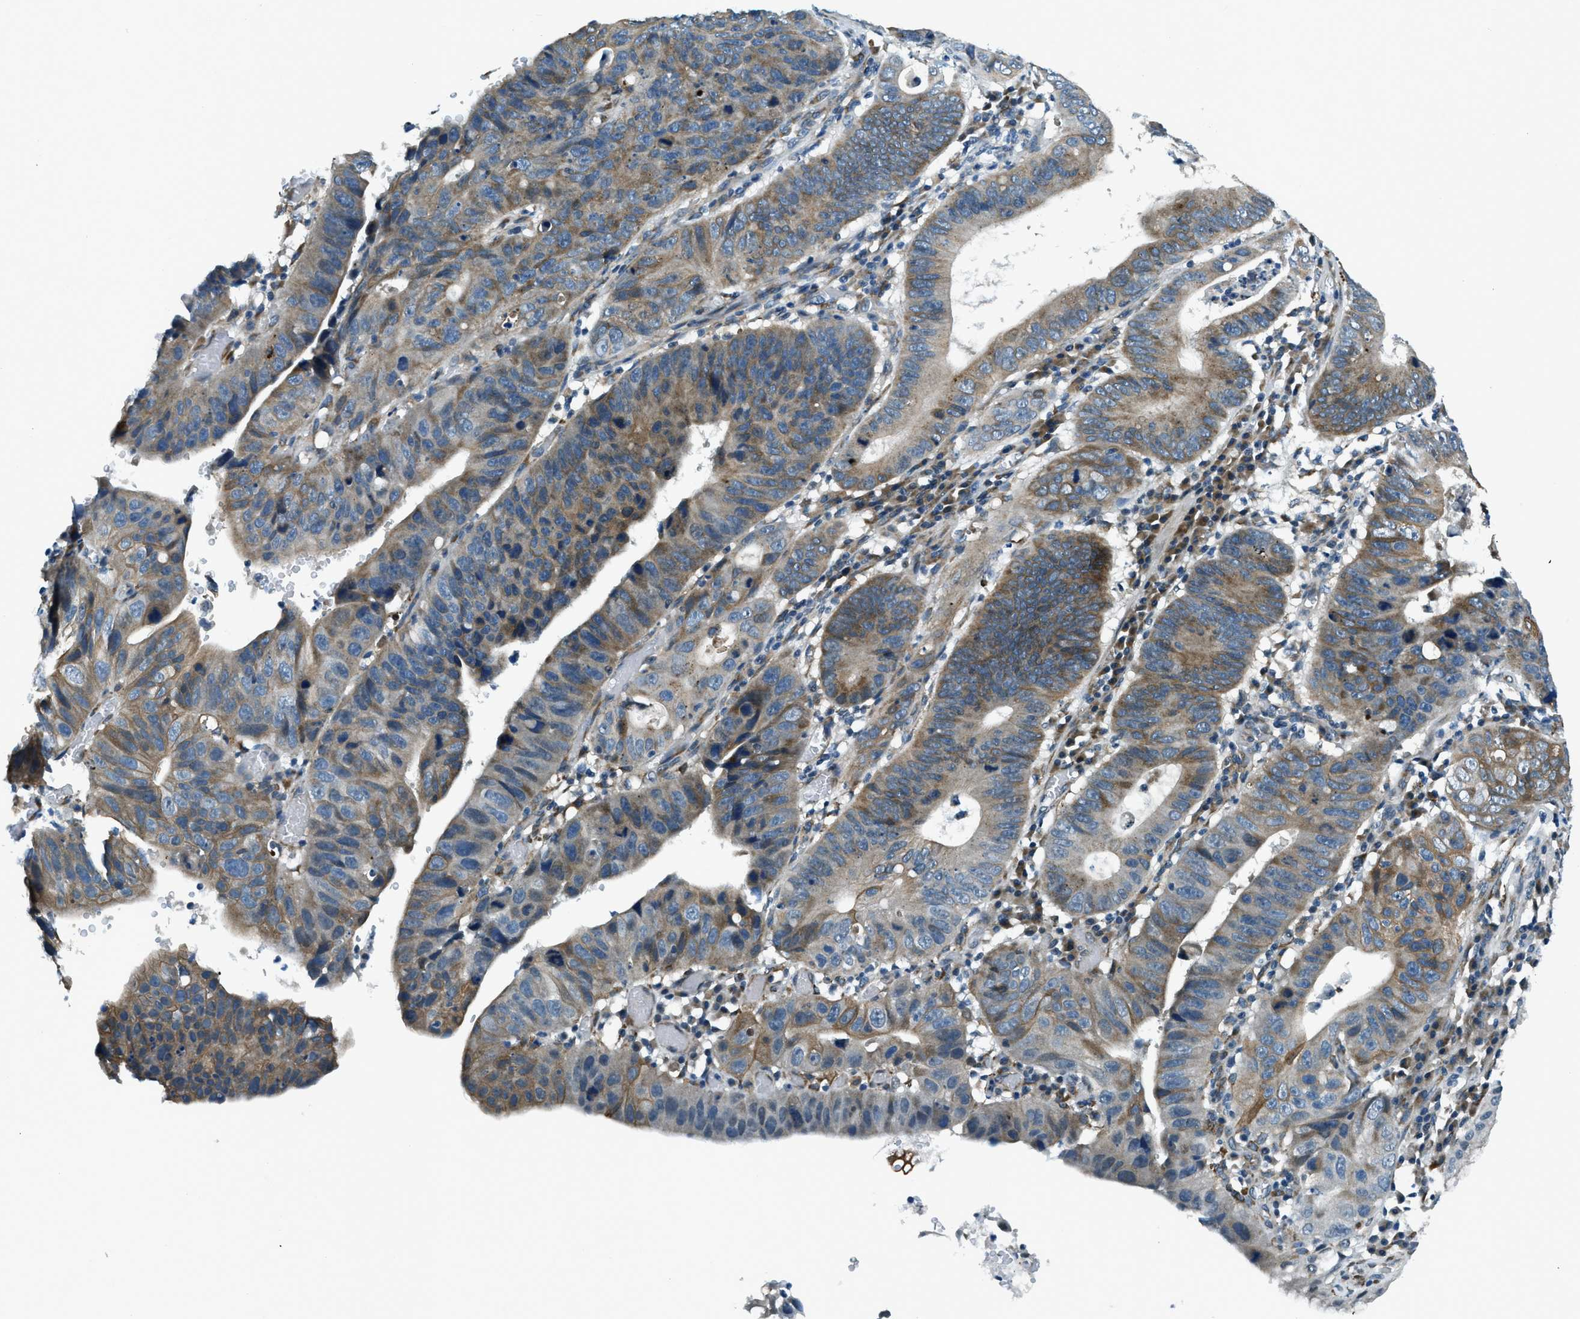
{"staining": {"intensity": "moderate", "quantity": "25%-75%", "location": "cytoplasmic/membranous"}, "tissue": "stomach cancer", "cell_type": "Tumor cells", "image_type": "cancer", "snomed": [{"axis": "morphology", "description": "Adenocarcinoma, NOS"}, {"axis": "topography", "description": "Stomach"}], "caption": "Adenocarcinoma (stomach) stained with immunohistochemistry (IHC) exhibits moderate cytoplasmic/membranous staining in about 25%-75% of tumor cells.", "gene": "GINM1", "patient": {"sex": "male", "age": 59}}